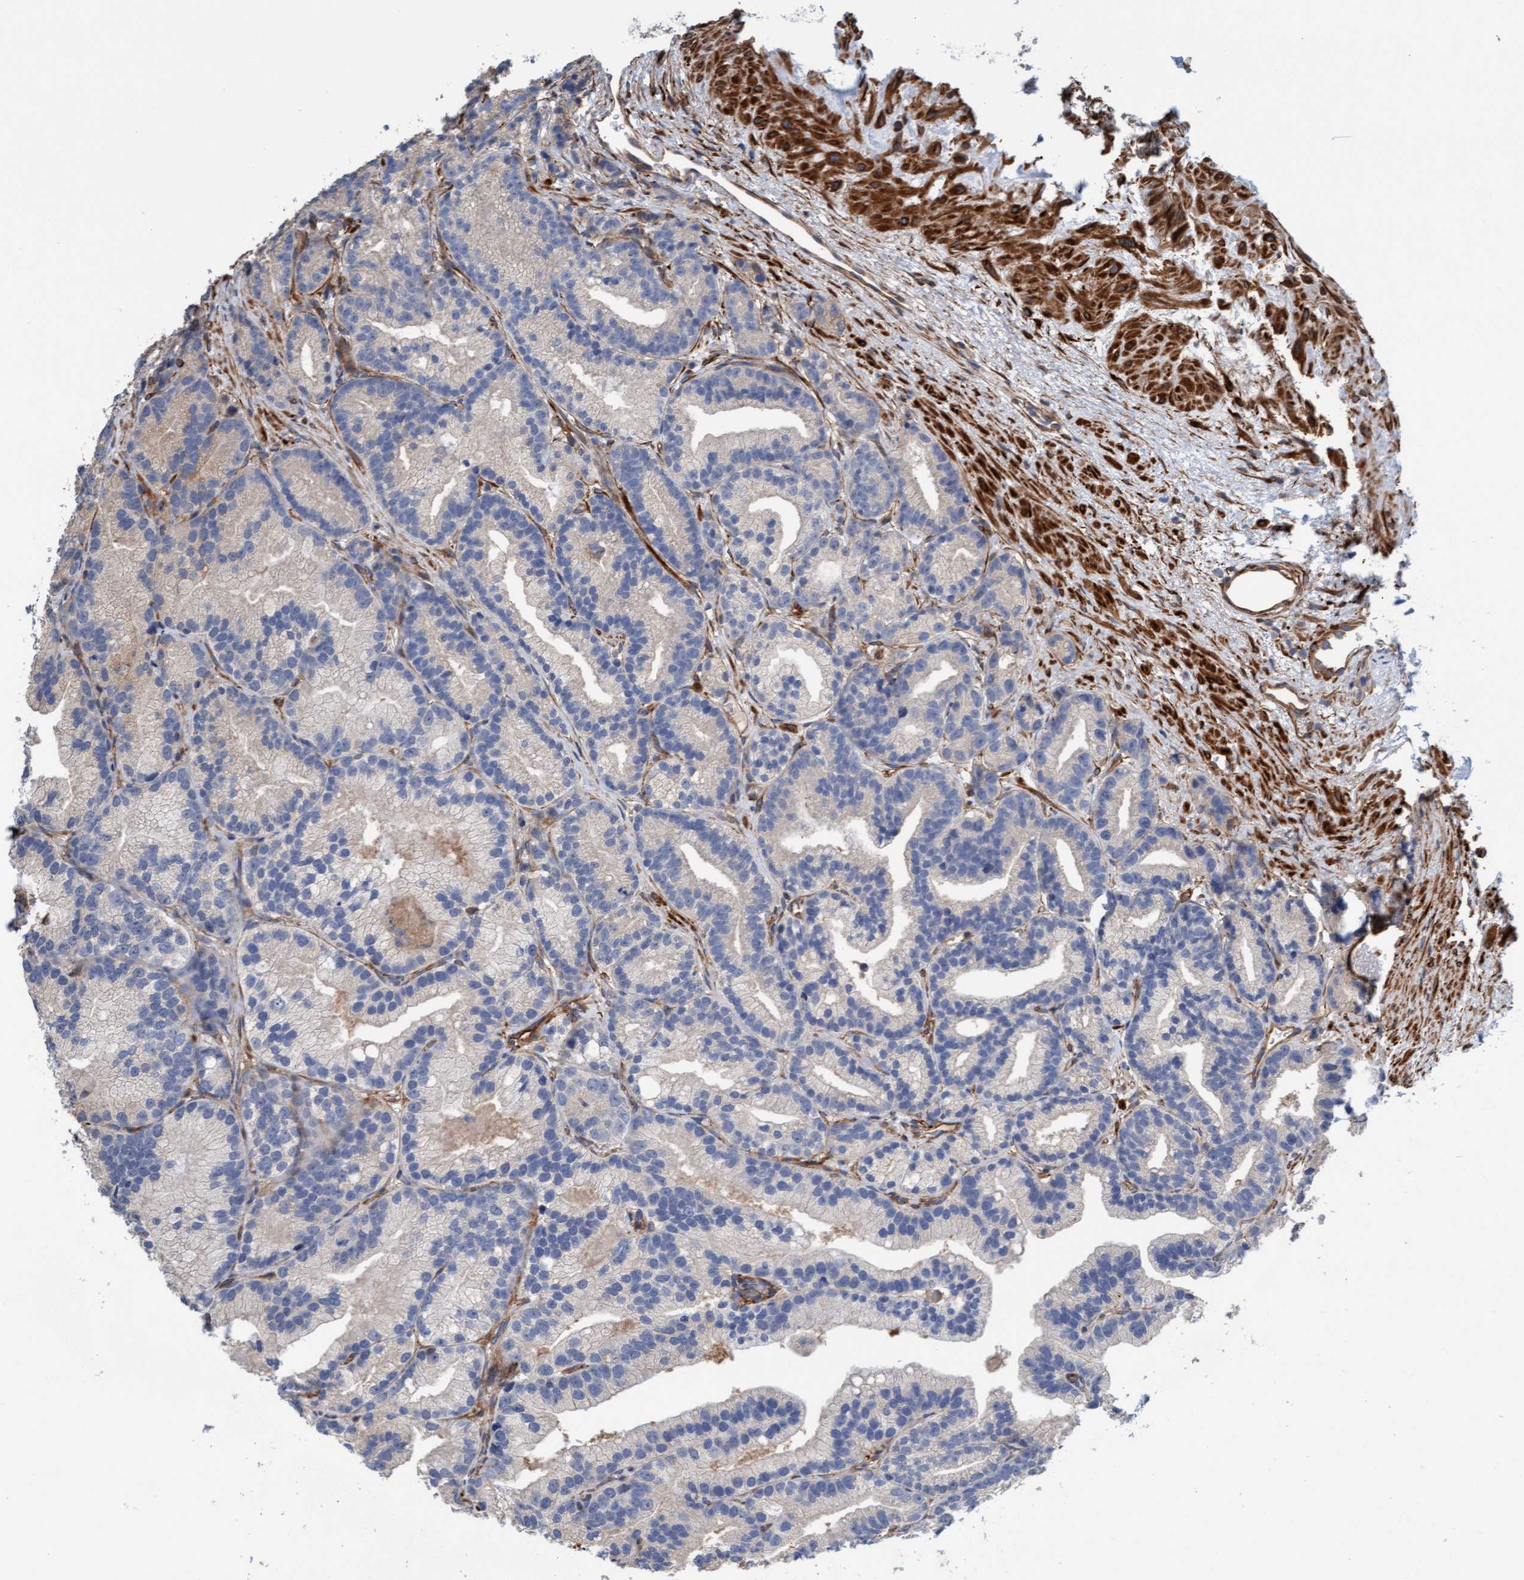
{"staining": {"intensity": "negative", "quantity": "none", "location": "none"}, "tissue": "prostate cancer", "cell_type": "Tumor cells", "image_type": "cancer", "snomed": [{"axis": "morphology", "description": "Adenocarcinoma, Low grade"}, {"axis": "topography", "description": "Prostate"}], "caption": "The histopathology image demonstrates no staining of tumor cells in prostate cancer.", "gene": "FMNL3", "patient": {"sex": "male", "age": 89}}